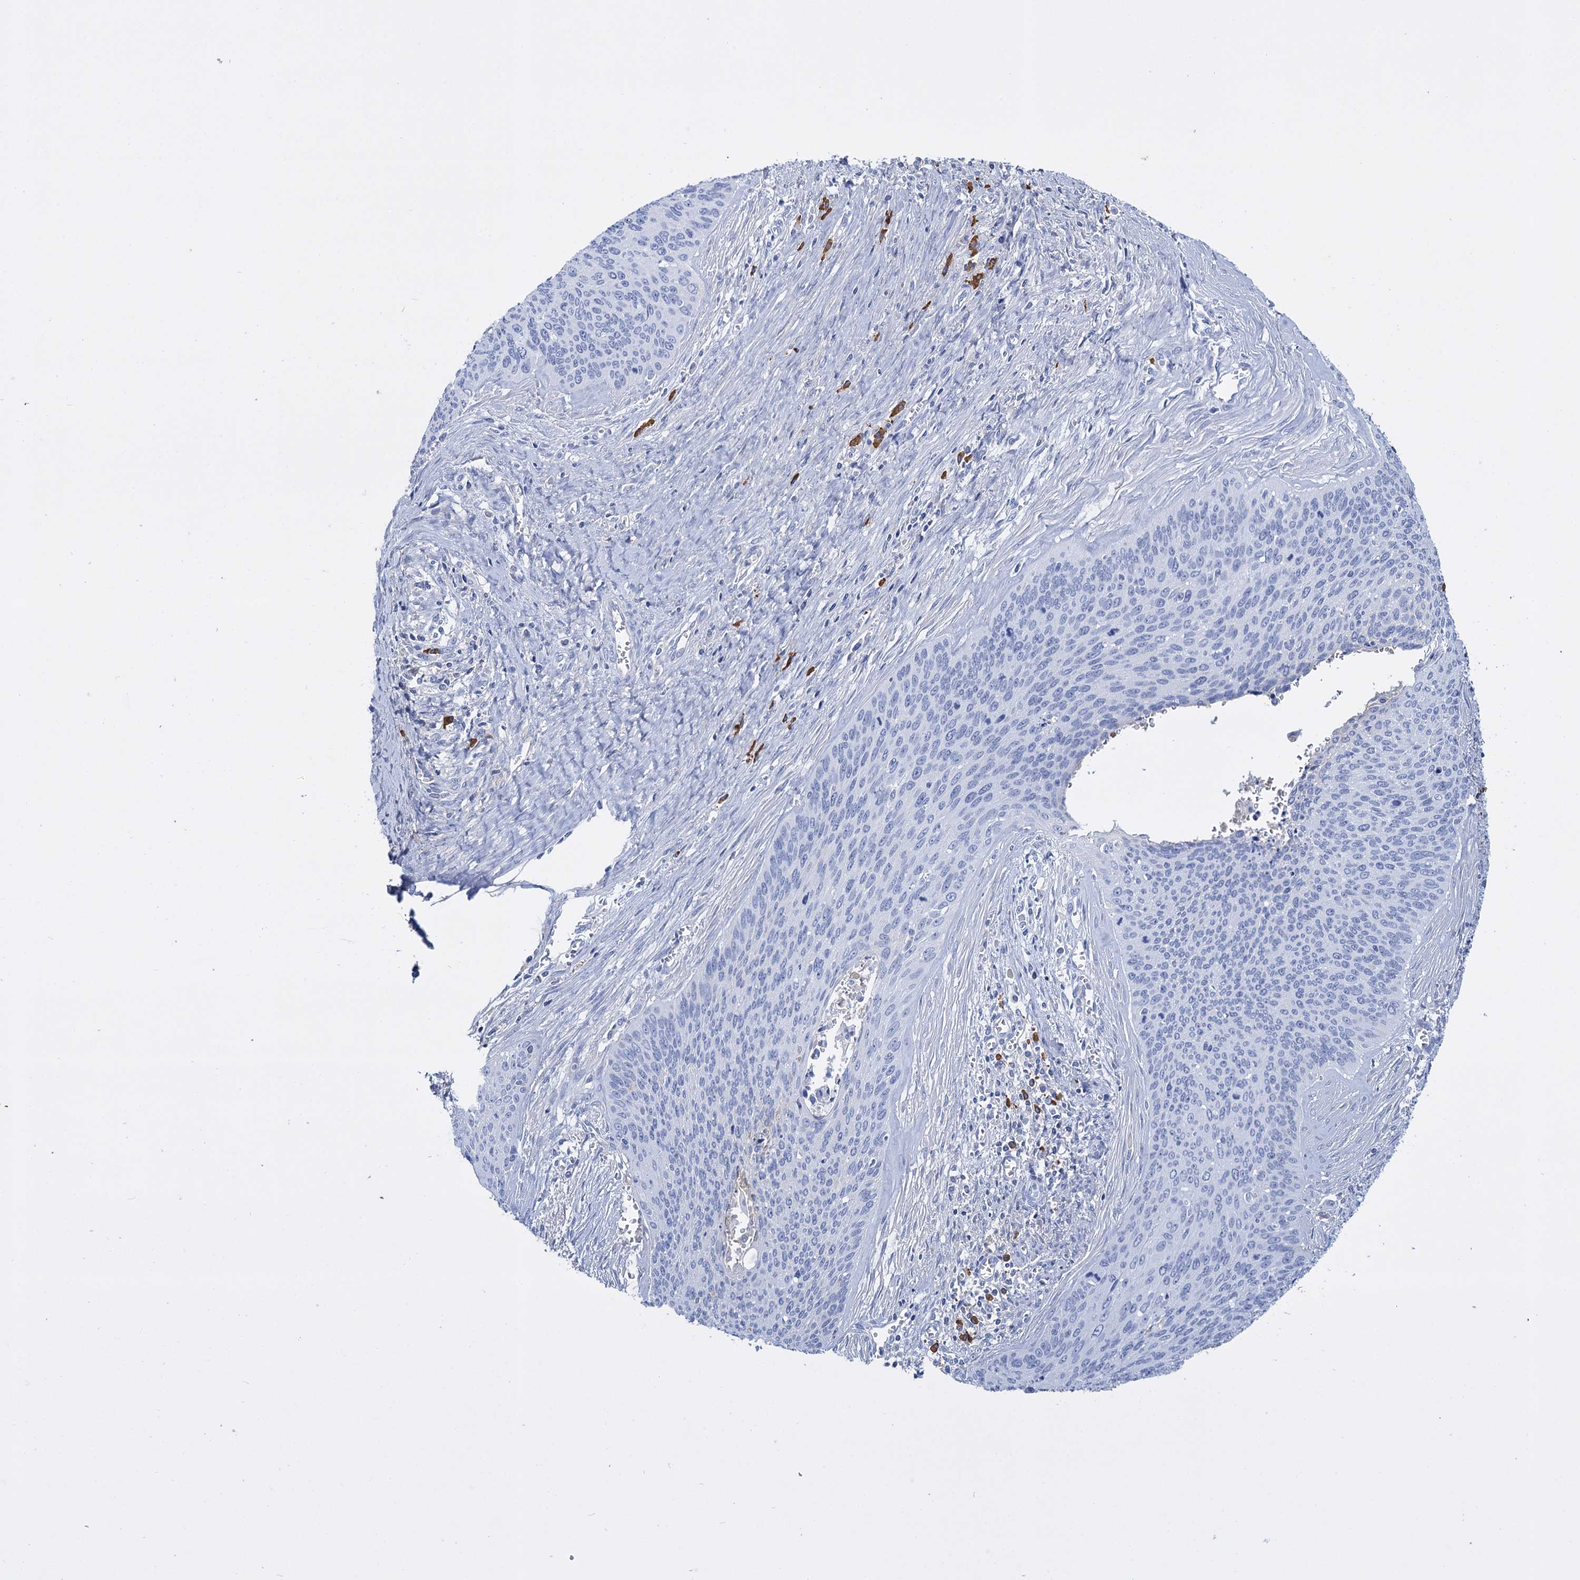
{"staining": {"intensity": "negative", "quantity": "none", "location": "none"}, "tissue": "cervical cancer", "cell_type": "Tumor cells", "image_type": "cancer", "snomed": [{"axis": "morphology", "description": "Squamous cell carcinoma, NOS"}, {"axis": "topography", "description": "Cervix"}], "caption": "IHC of human cervical squamous cell carcinoma exhibits no staining in tumor cells.", "gene": "FBXW12", "patient": {"sex": "female", "age": 55}}